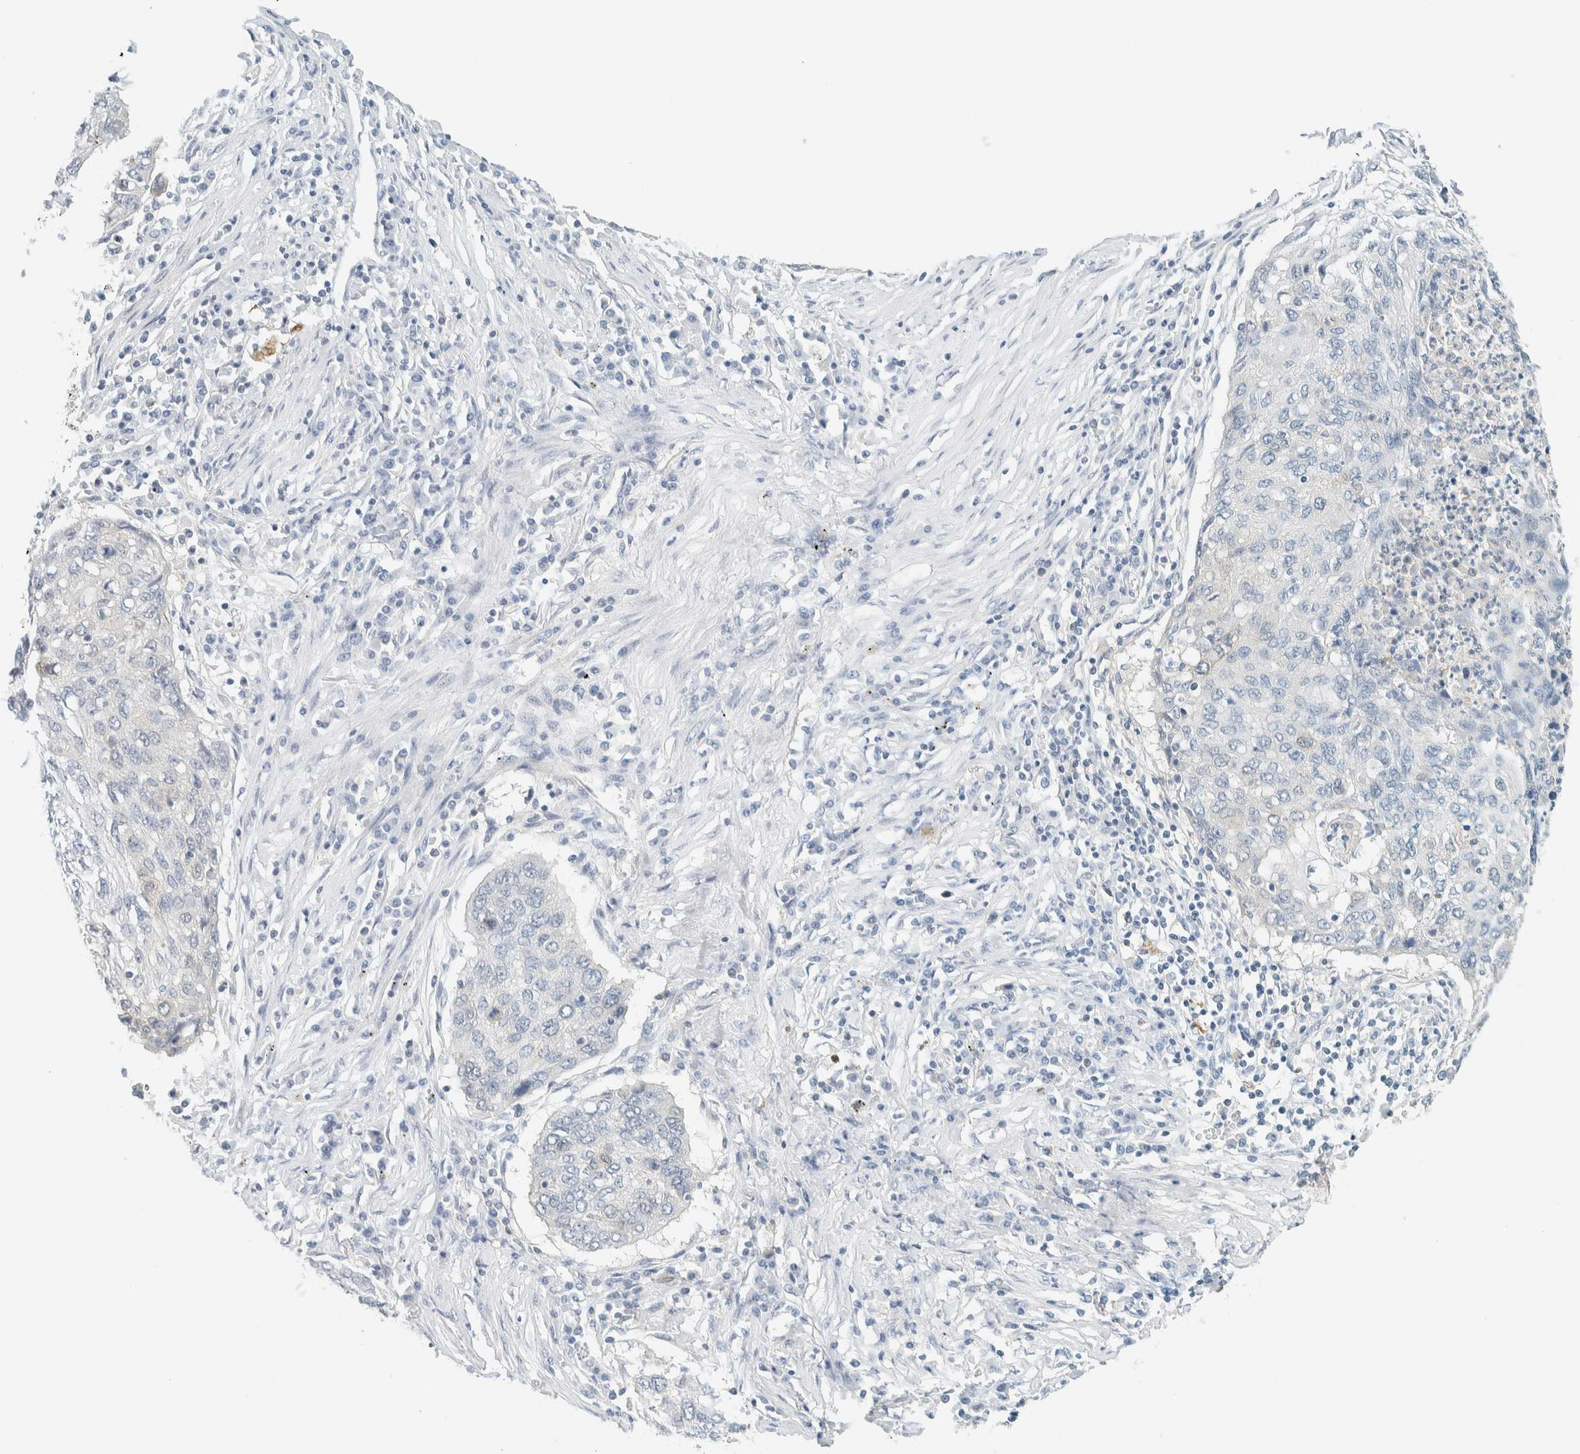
{"staining": {"intensity": "negative", "quantity": "none", "location": "none"}, "tissue": "lung cancer", "cell_type": "Tumor cells", "image_type": "cancer", "snomed": [{"axis": "morphology", "description": "Squamous cell carcinoma, NOS"}, {"axis": "topography", "description": "Lung"}], "caption": "This is an immunohistochemistry micrograph of human lung cancer. There is no positivity in tumor cells.", "gene": "NDE1", "patient": {"sex": "female", "age": 63}}